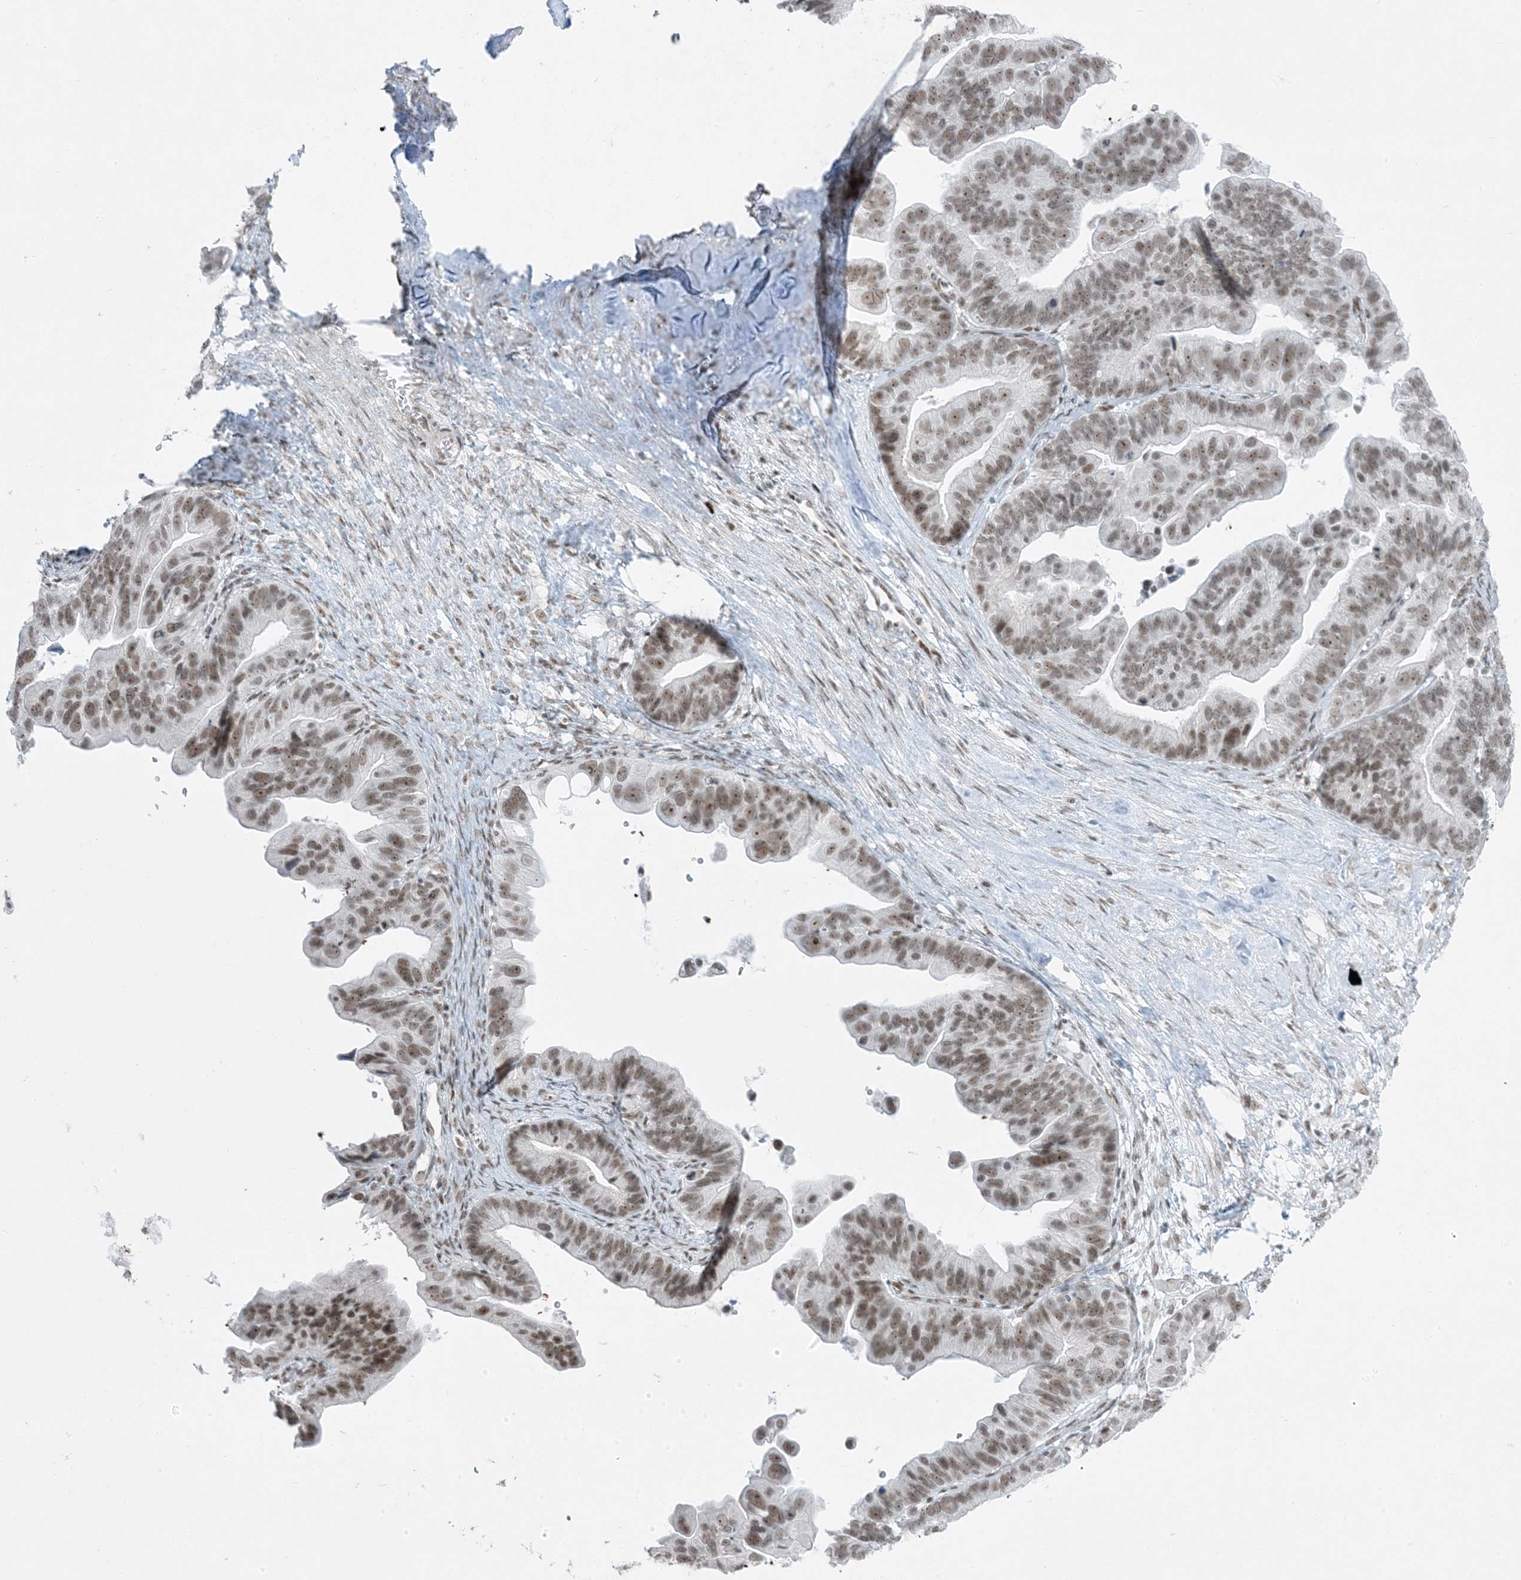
{"staining": {"intensity": "moderate", "quantity": ">75%", "location": "nuclear"}, "tissue": "ovarian cancer", "cell_type": "Tumor cells", "image_type": "cancer", "snomed": [{"axis": "morphology", "description": "Cystadenocarcinoma, serous, NOS"}, {"axis": "topography", "description": "Ovary"}], "caption": "IHC of human ovarian cancer (serous cystadenocarcinoma) shows medium levels of moderate nuclear positivity in approximately >75% of tumor cells. The staining is performed using DAB (3,3'-diaminobenzidine) brown chromogen to label protein expression. The nuclei are counter-stained blue using hematoxylin.", "gene": "ZNF787", "patient": {"sex": "female", "age": 56}}